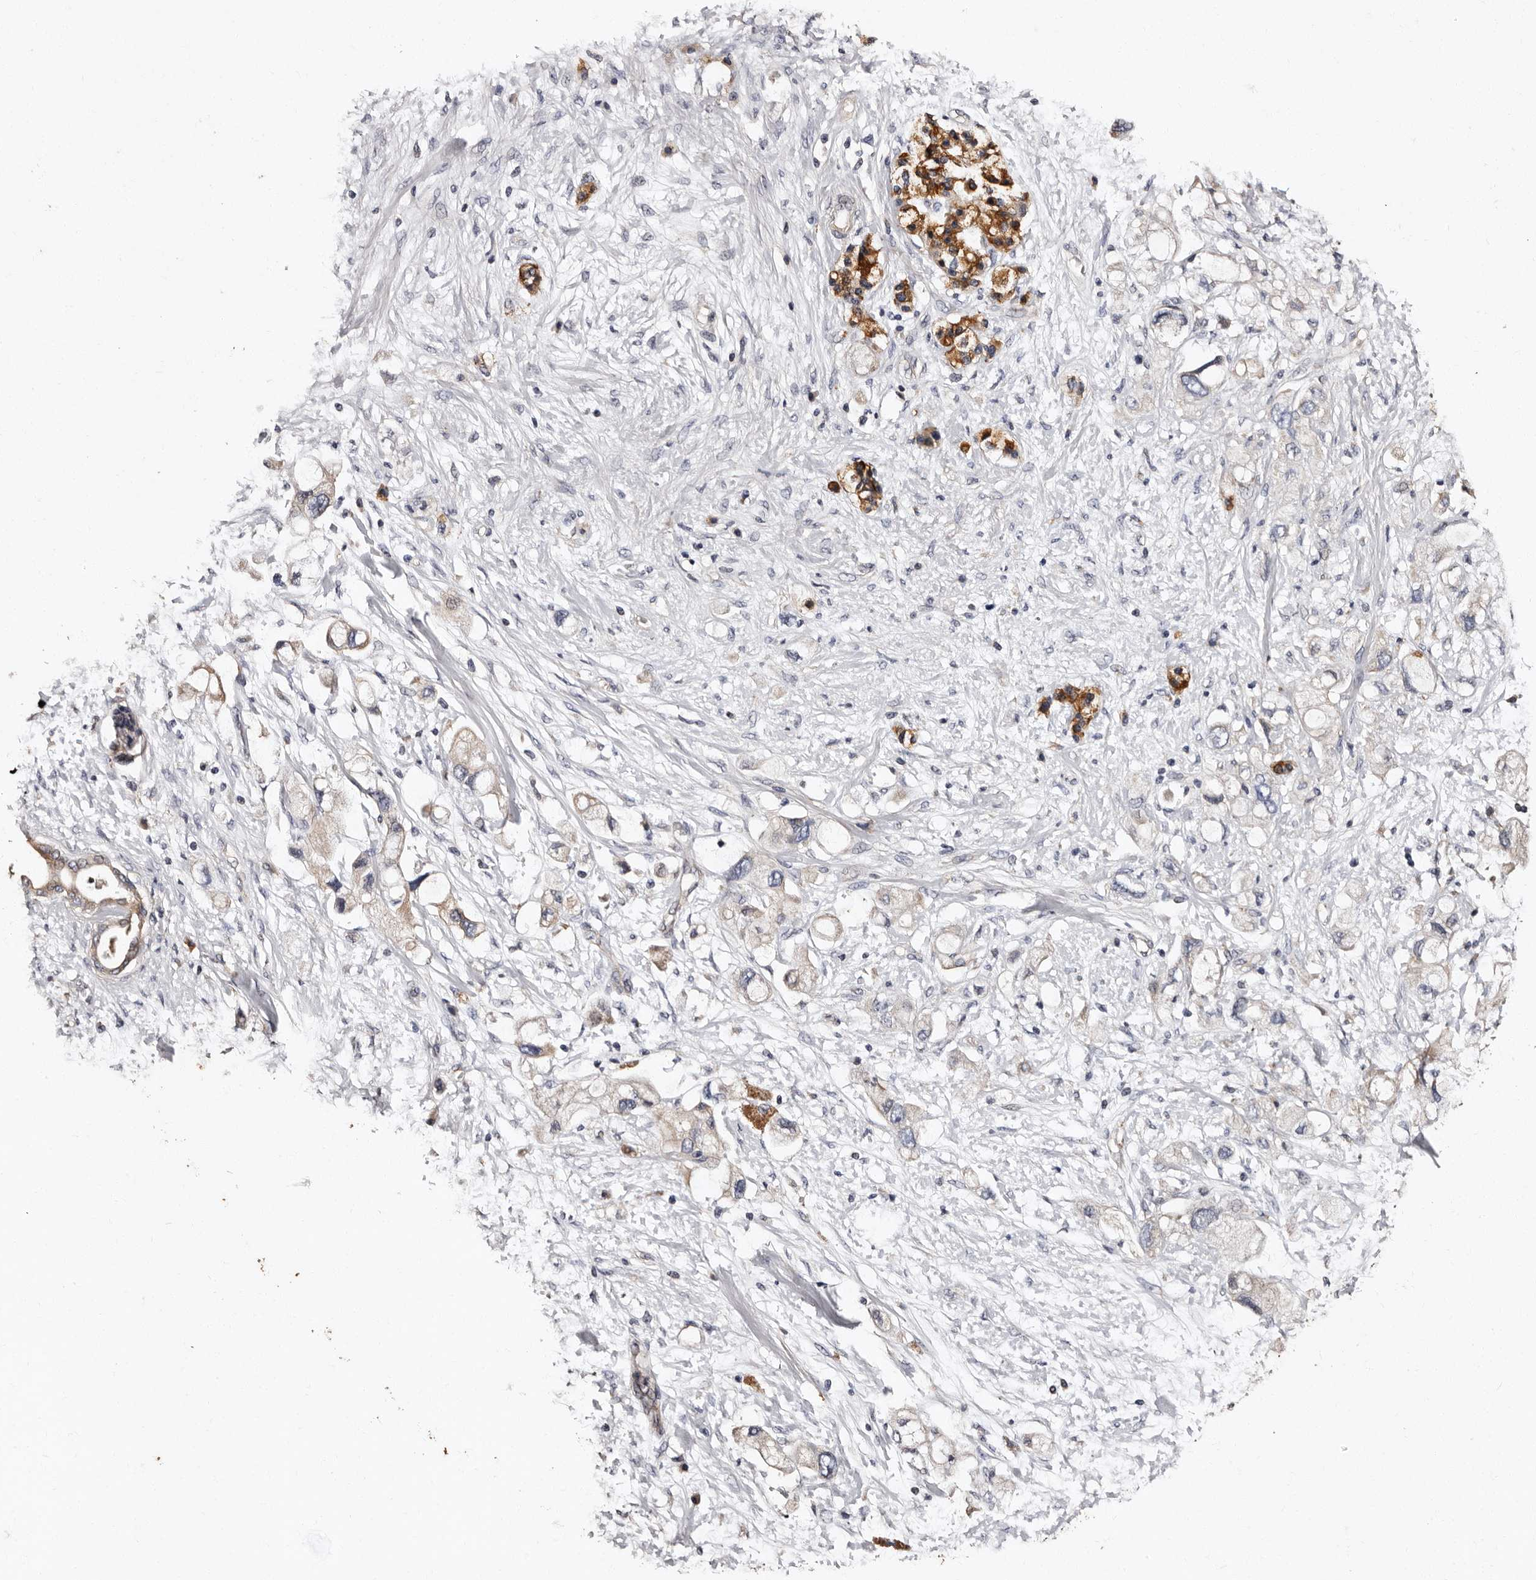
{"staining": {"intensity": "weak", "quantity": "<25%", "location": "cytoplasmic/membranous"}, "tissue": "pancreatic cancer", "cell_type": "Tumor cells", "image_type": "cancer", "snomed": [{"axis": "morphology", "description": "Adenocarcinoma, NOS"}, {"axis": "topography", "description": "Pancreas"}], "caption": "Immunohistochemical staining of pancreatic adenocarcinoma reveals no significant staining in tumor cells.", "gene": "ADCK5", "patient": {"sex": "female", "age": 56}}